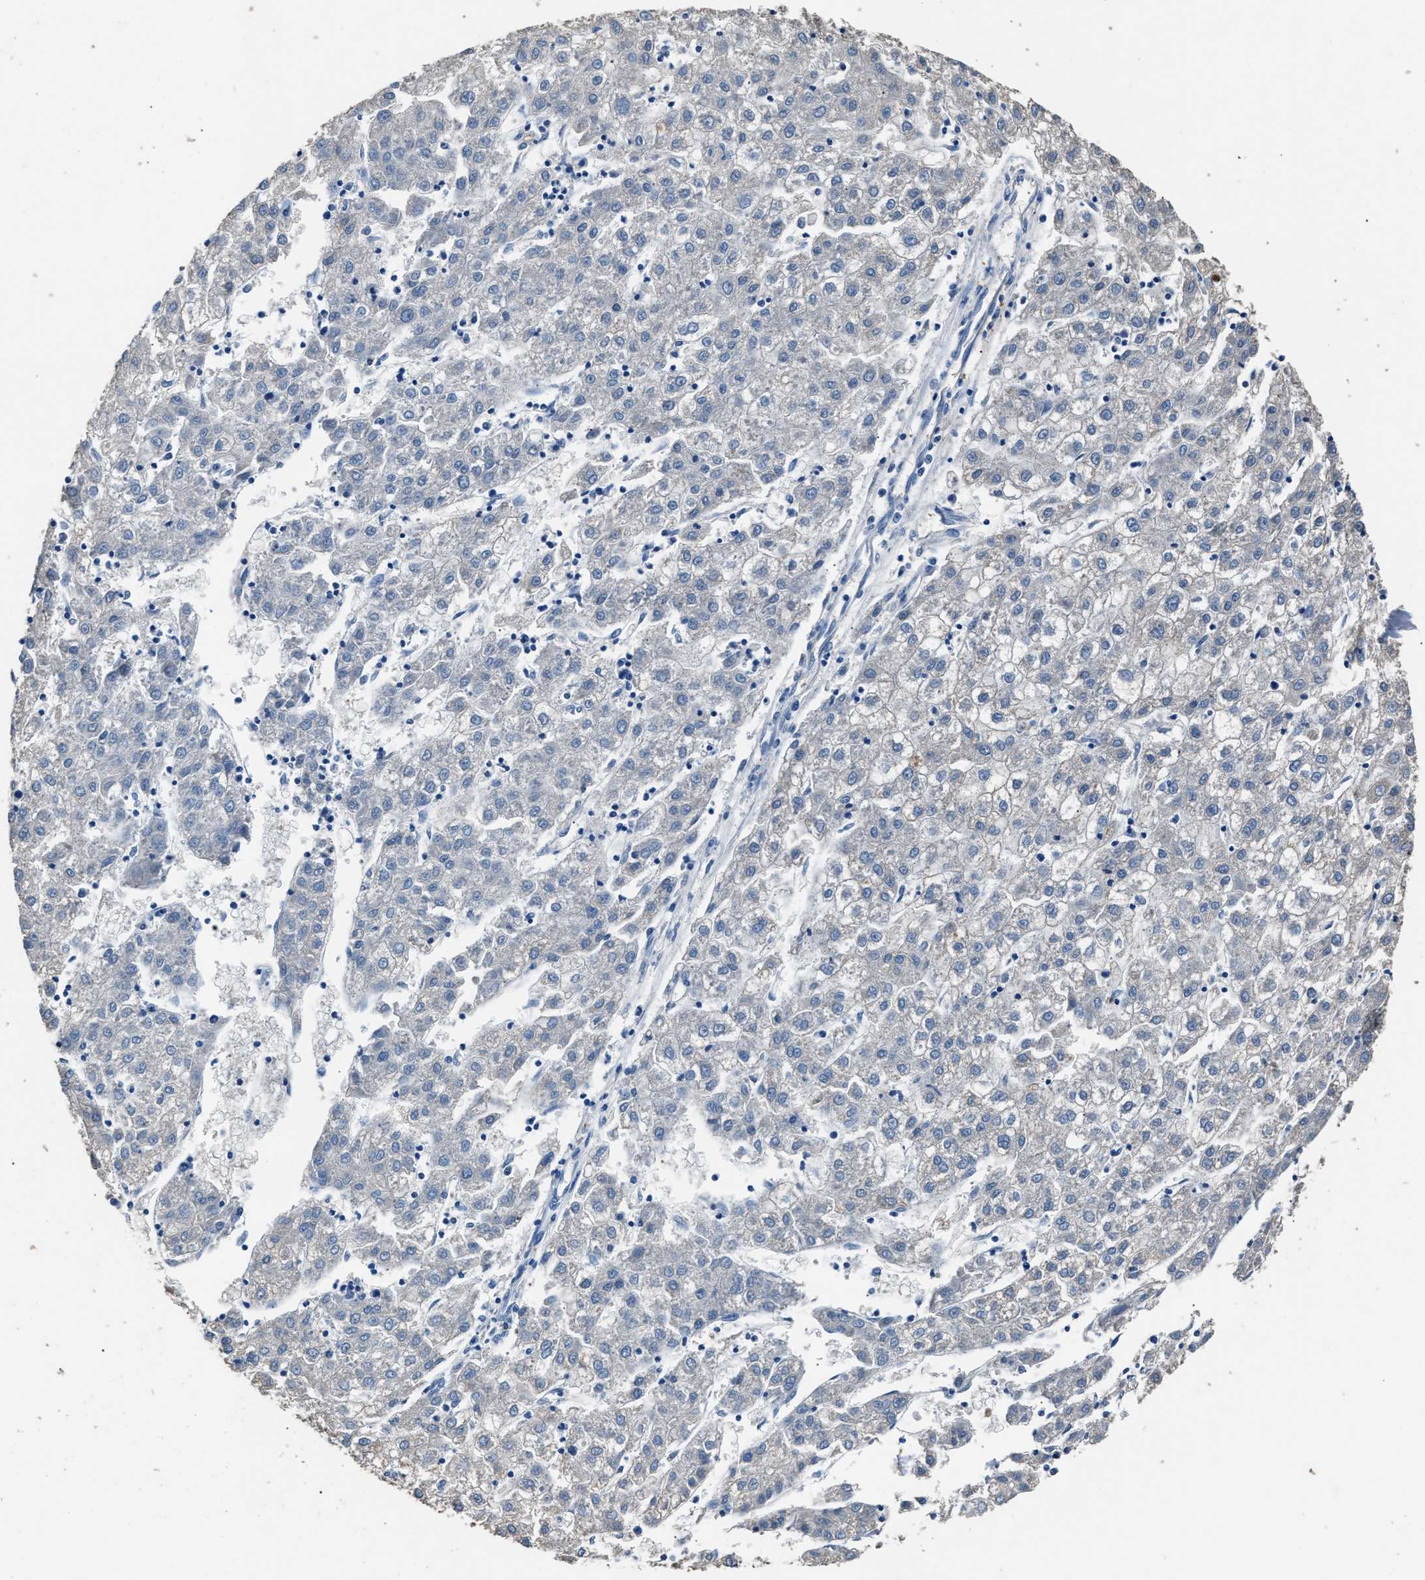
{"staining": {"intensity": "negative", "quantity": "none", "location": "none"}, "tissue": "liver cancer", "cell_type": "Tumor cells", "image_type": "cancer", "snomed": [{"axis": "morphology", "description": "Carcinoma, Hepatocellular, NOS"}, {"axis": "topography", "description": "Liver"}], "caption": "Immunohistochemical staining of human liver cancer (hepatocellular carcinoma) displays no significant positivity in tumor cells.", "gene": "GSTP1", "patient": {"sex": "male", "age": 72}}